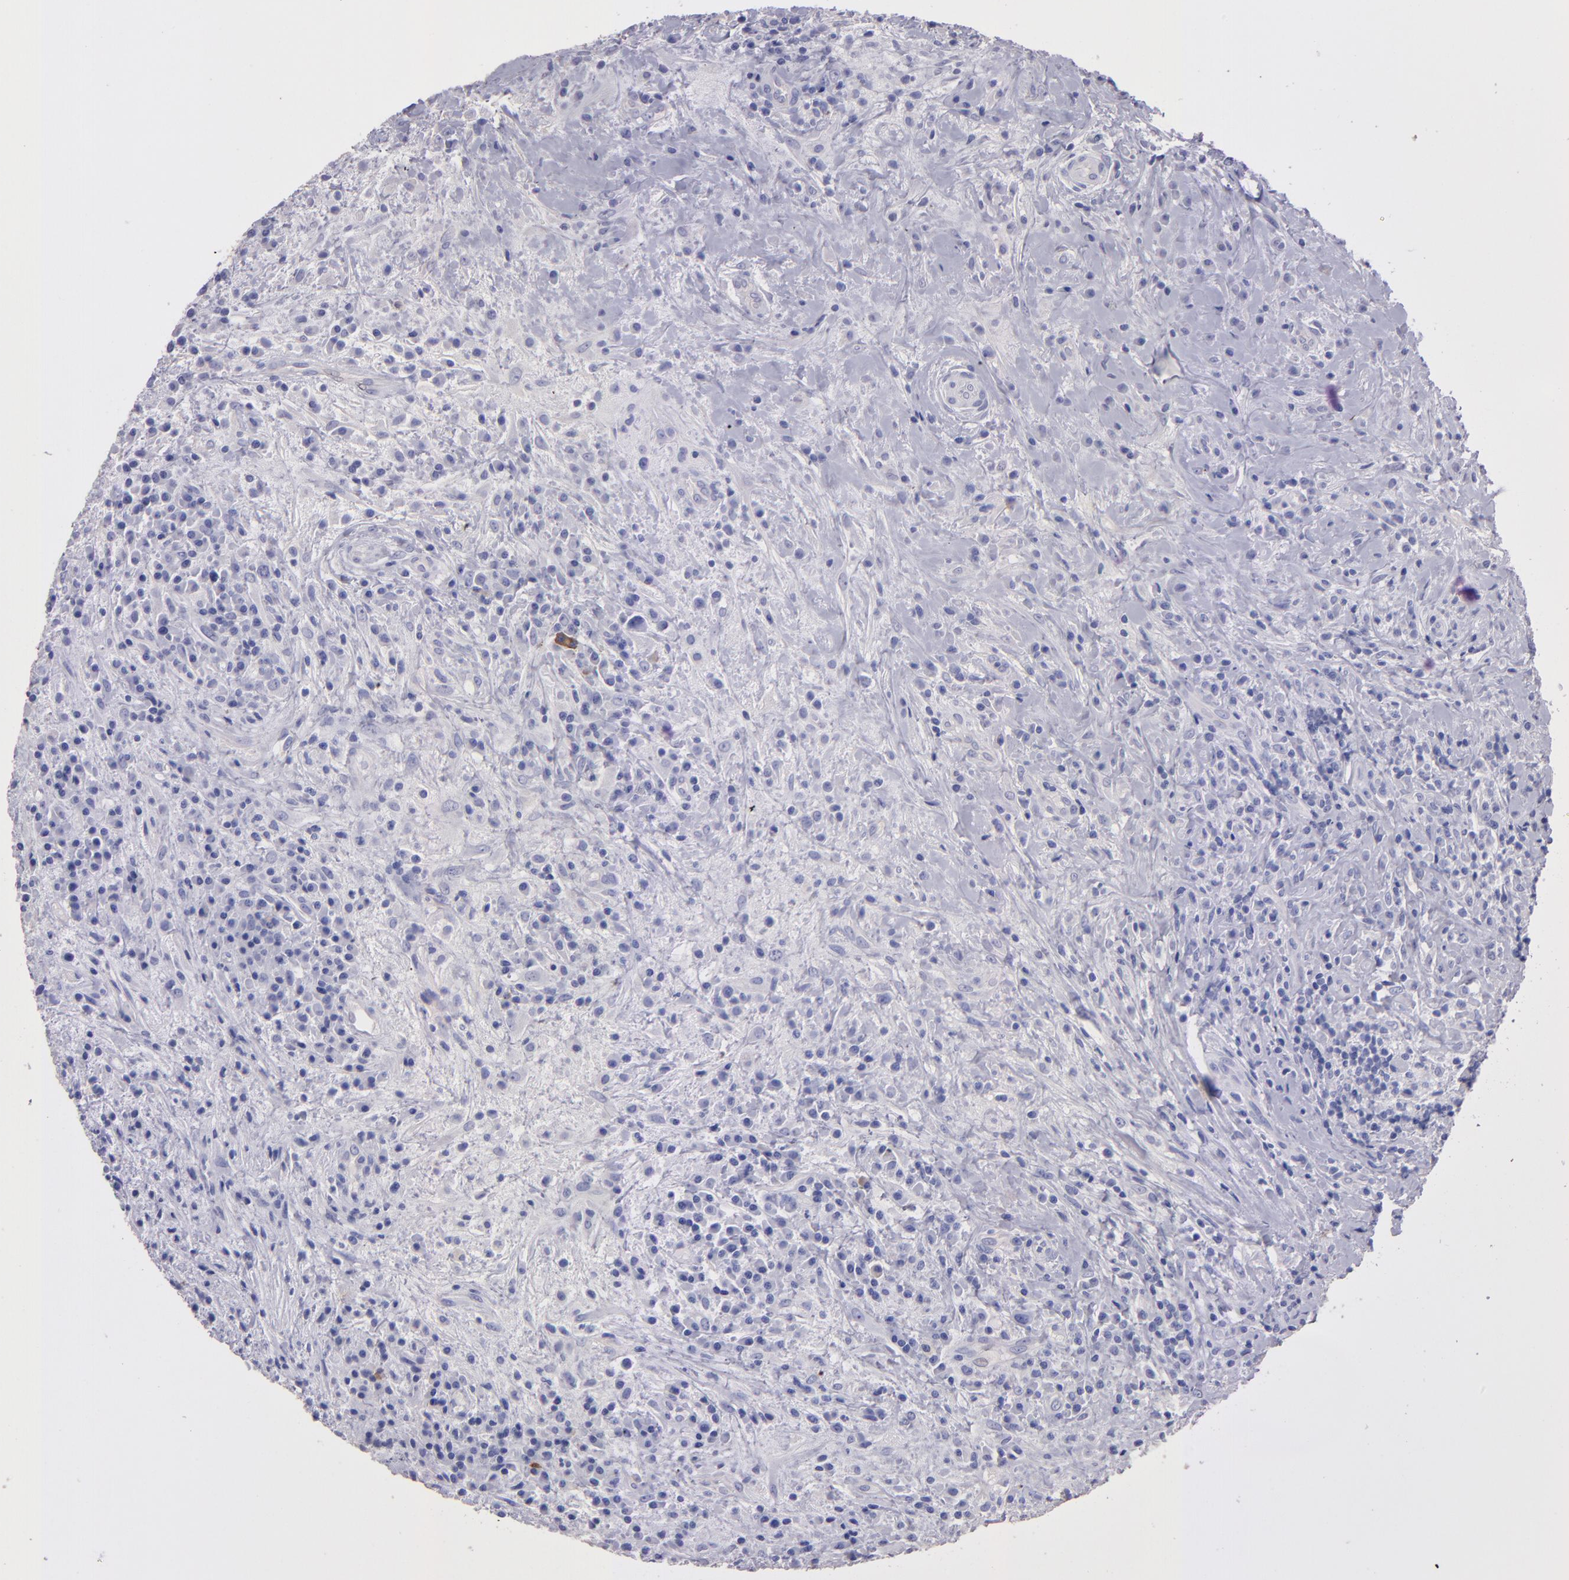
{"staining": {"intensity": "negative", "quantity": "none", "location": "none"}, "tissue": "lymphoma", "cell_type": "Tumor cells", "image_type": "cancer", "snomed": [{"axis": "morphology", "description": "Hodgkin's disease, NOS"}, {"axis": "topography", "description": "Lymph node"}], "caption": "Immunohistochemistry photomicrograph of lymphoma stained for a protein (brown), which reveals no positivity in tumor cells.", "gene": "TG", "patient": {"sex": "female", "age": 25}}